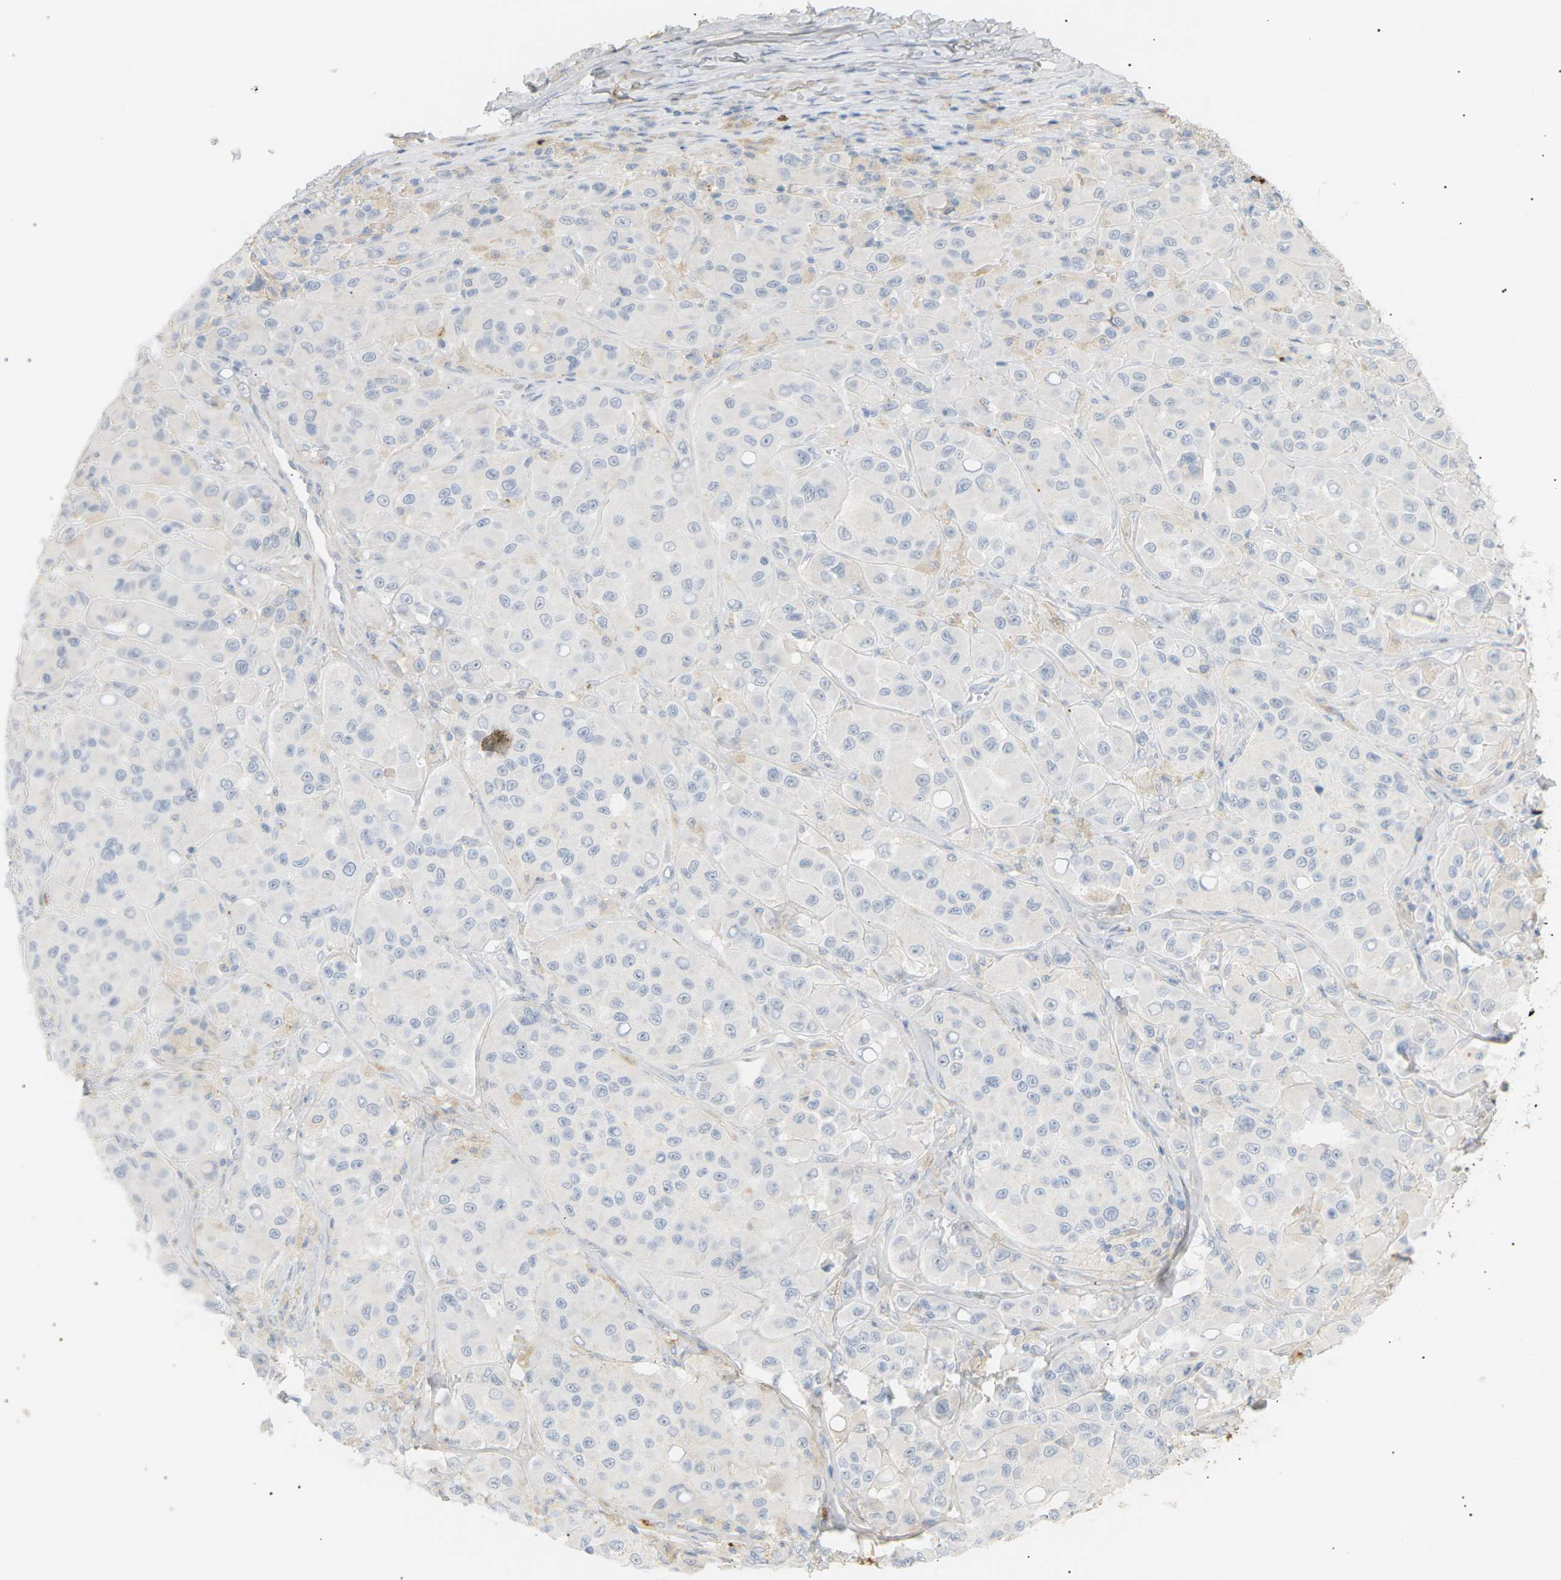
{"staining": {"intensity": "negative", "quantity": "none", "location": "none"}, "tissue": "melanoma", "cell_type": "Tumor cells", "image_type": "cancer", "snomed": [{"axis": "morphology", "description": "Malignant melanoma, NOS"}, {"axis": "topography", "description": "Skin"}], "caption": "An immunohistochemistry (IHC) photomicrograph of malignant melanoma is shown. There is no staining in tumor cells of malignant melanoma. The staining is performed using DAB (3,3'-diaminobenzidine) brown chromogen with nuclei counter-stained in using hematoxylin.", "gene": "IGLC3", "patient": {"sex": "male", "age": 84}}